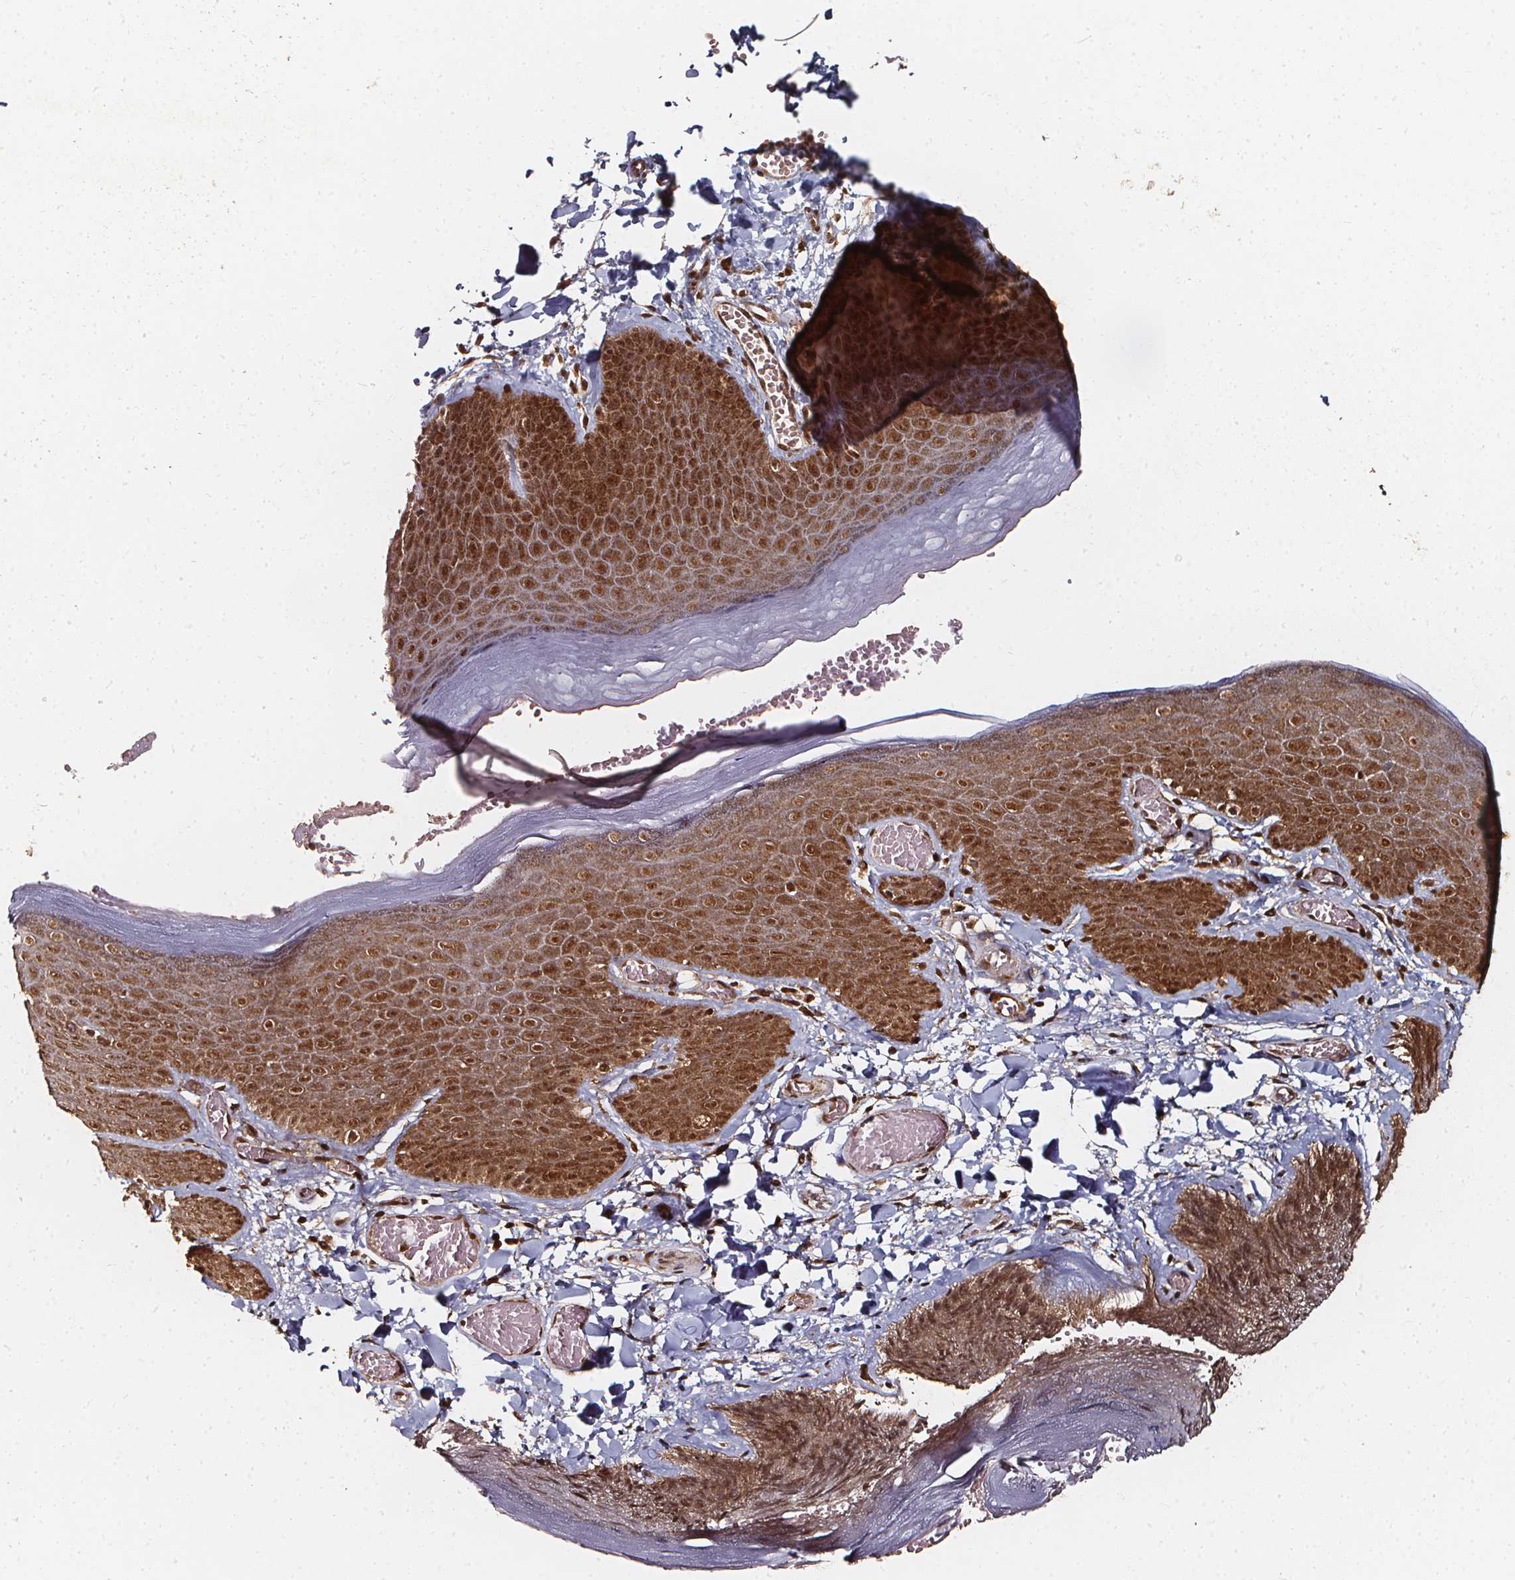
{"staining": {"intensity": "strong", "quantity": ">75%", "location": "cytoplasmic/membranous,nuclear"}, "tissue": "skin", "cell_type": "Epidermal cells", "image_type": "normal", "snomed": [{"axis": "morphology", "description": "Normal tissue, NOS"}, {"axis": "topography", "description": "Anal"}], "caption": "Immunohistochemistry histopathology image of normal skin: skin stained using immunohistochemistry (IHC) exhibits high levels of strong protein expression localized specifically in the cytoplasmic/membranous,nuclear of epidermal cells, appearing as a cytoplasmic/membranous,nuclear brown color.", "gene": "SMN1", "patient": {"sex": "male", "age": 53}}